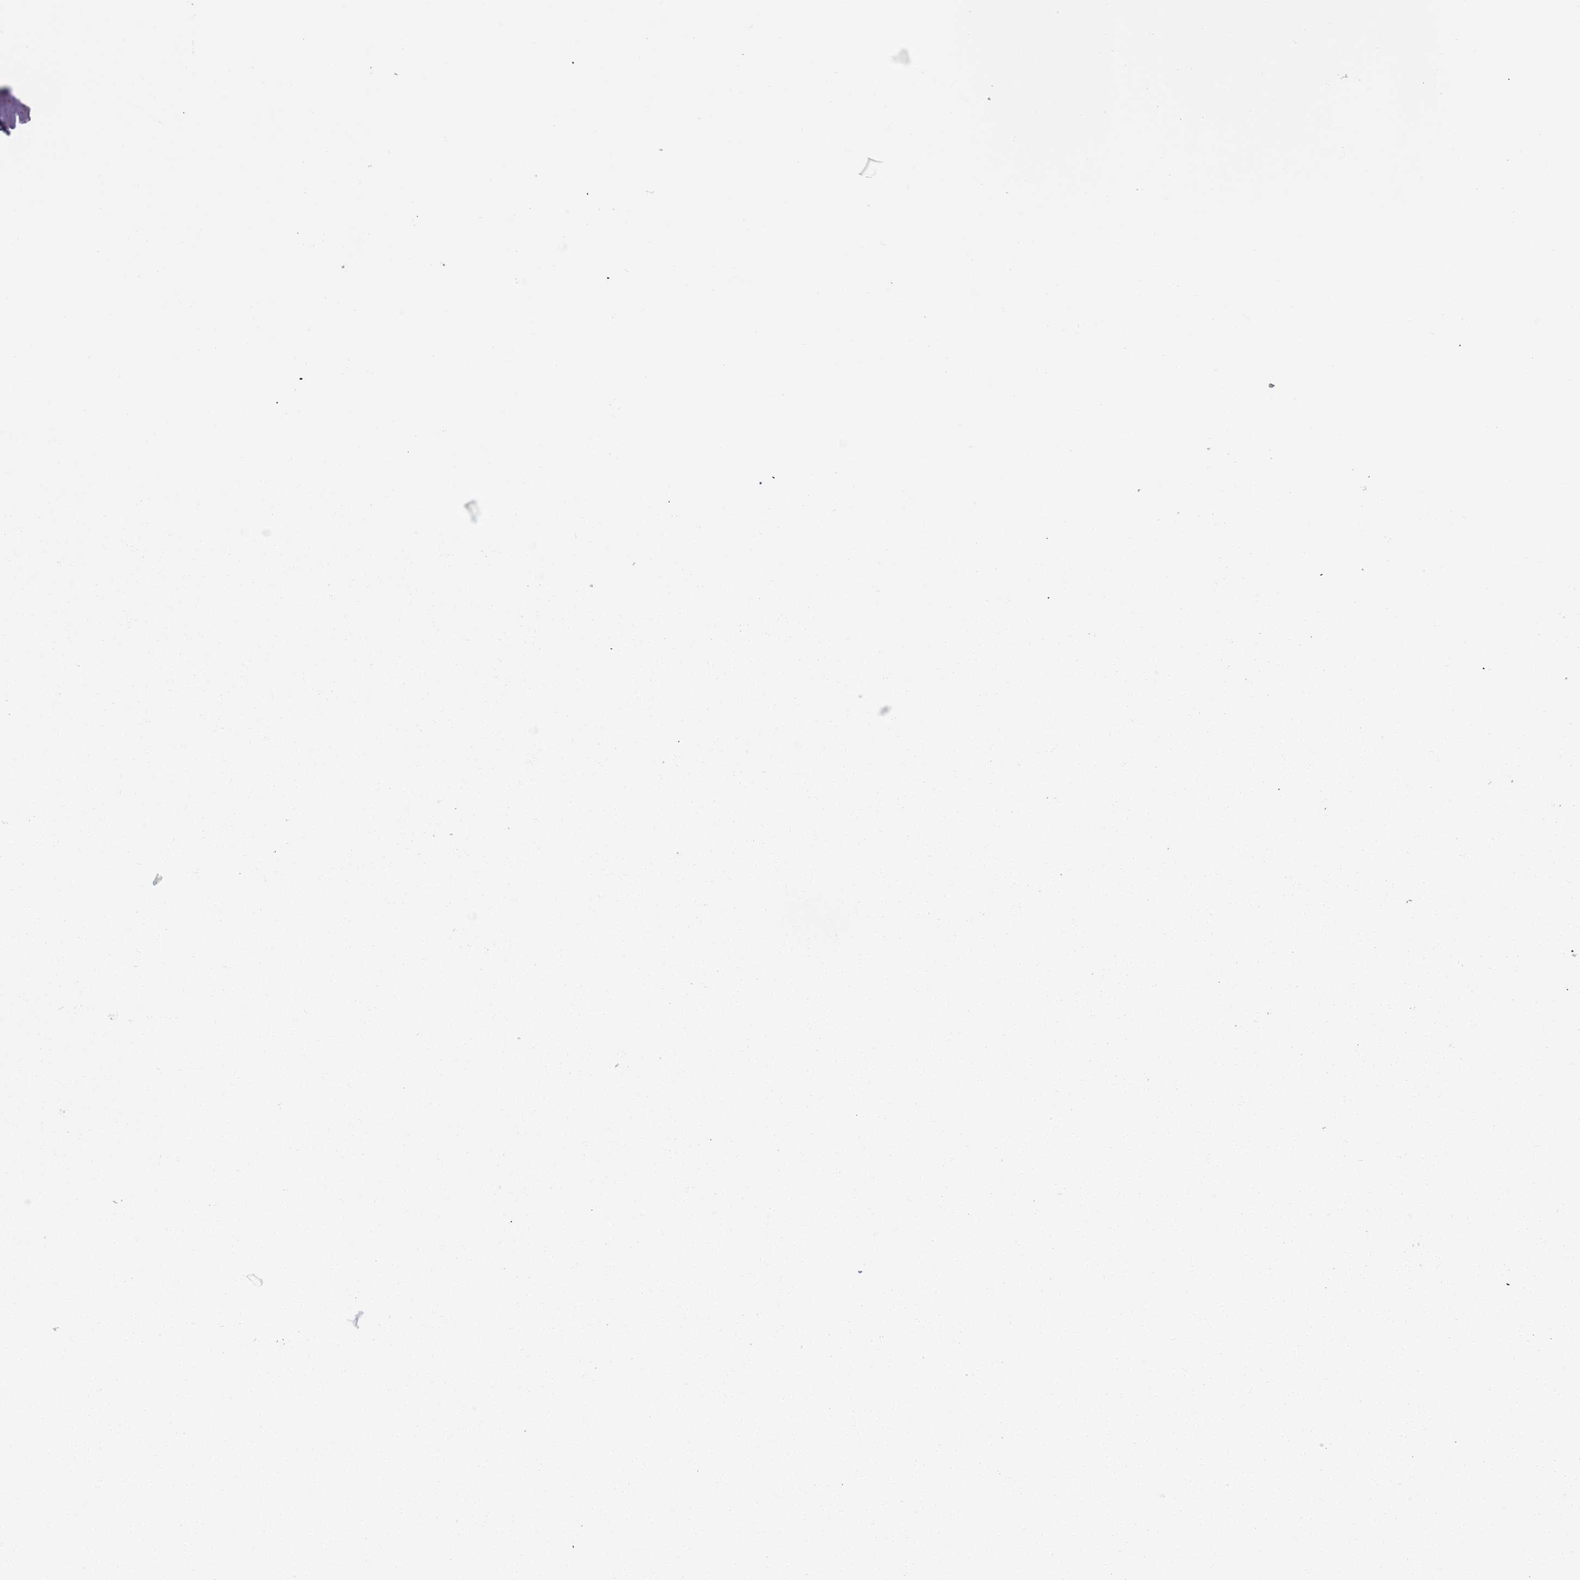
{"staining": {"intensity": "moderate", "quantity": "<25%", "location": "cytoplasmic/membranous"}, "tissue": "bone marrow", "cell_type": "Hematopoietic cells", "image_type": "normal", "snomed": [{"axis": "morphology", "description": "Normal tissue, NOS"}, {"axis": "topography", "description": "Bone marrow"}], "caption": "High-magnification brightfield microscopy of unremarkable bone marrow stained with DAB (brown) and counterstained with hematoxylin (blue). hematopoietic cells exhibit moderate cytoplasmic/membranous staining is present in approximately<25% of cells.", "gene": "RMND5B", "patient": {"sex": "female", "age": 77}}